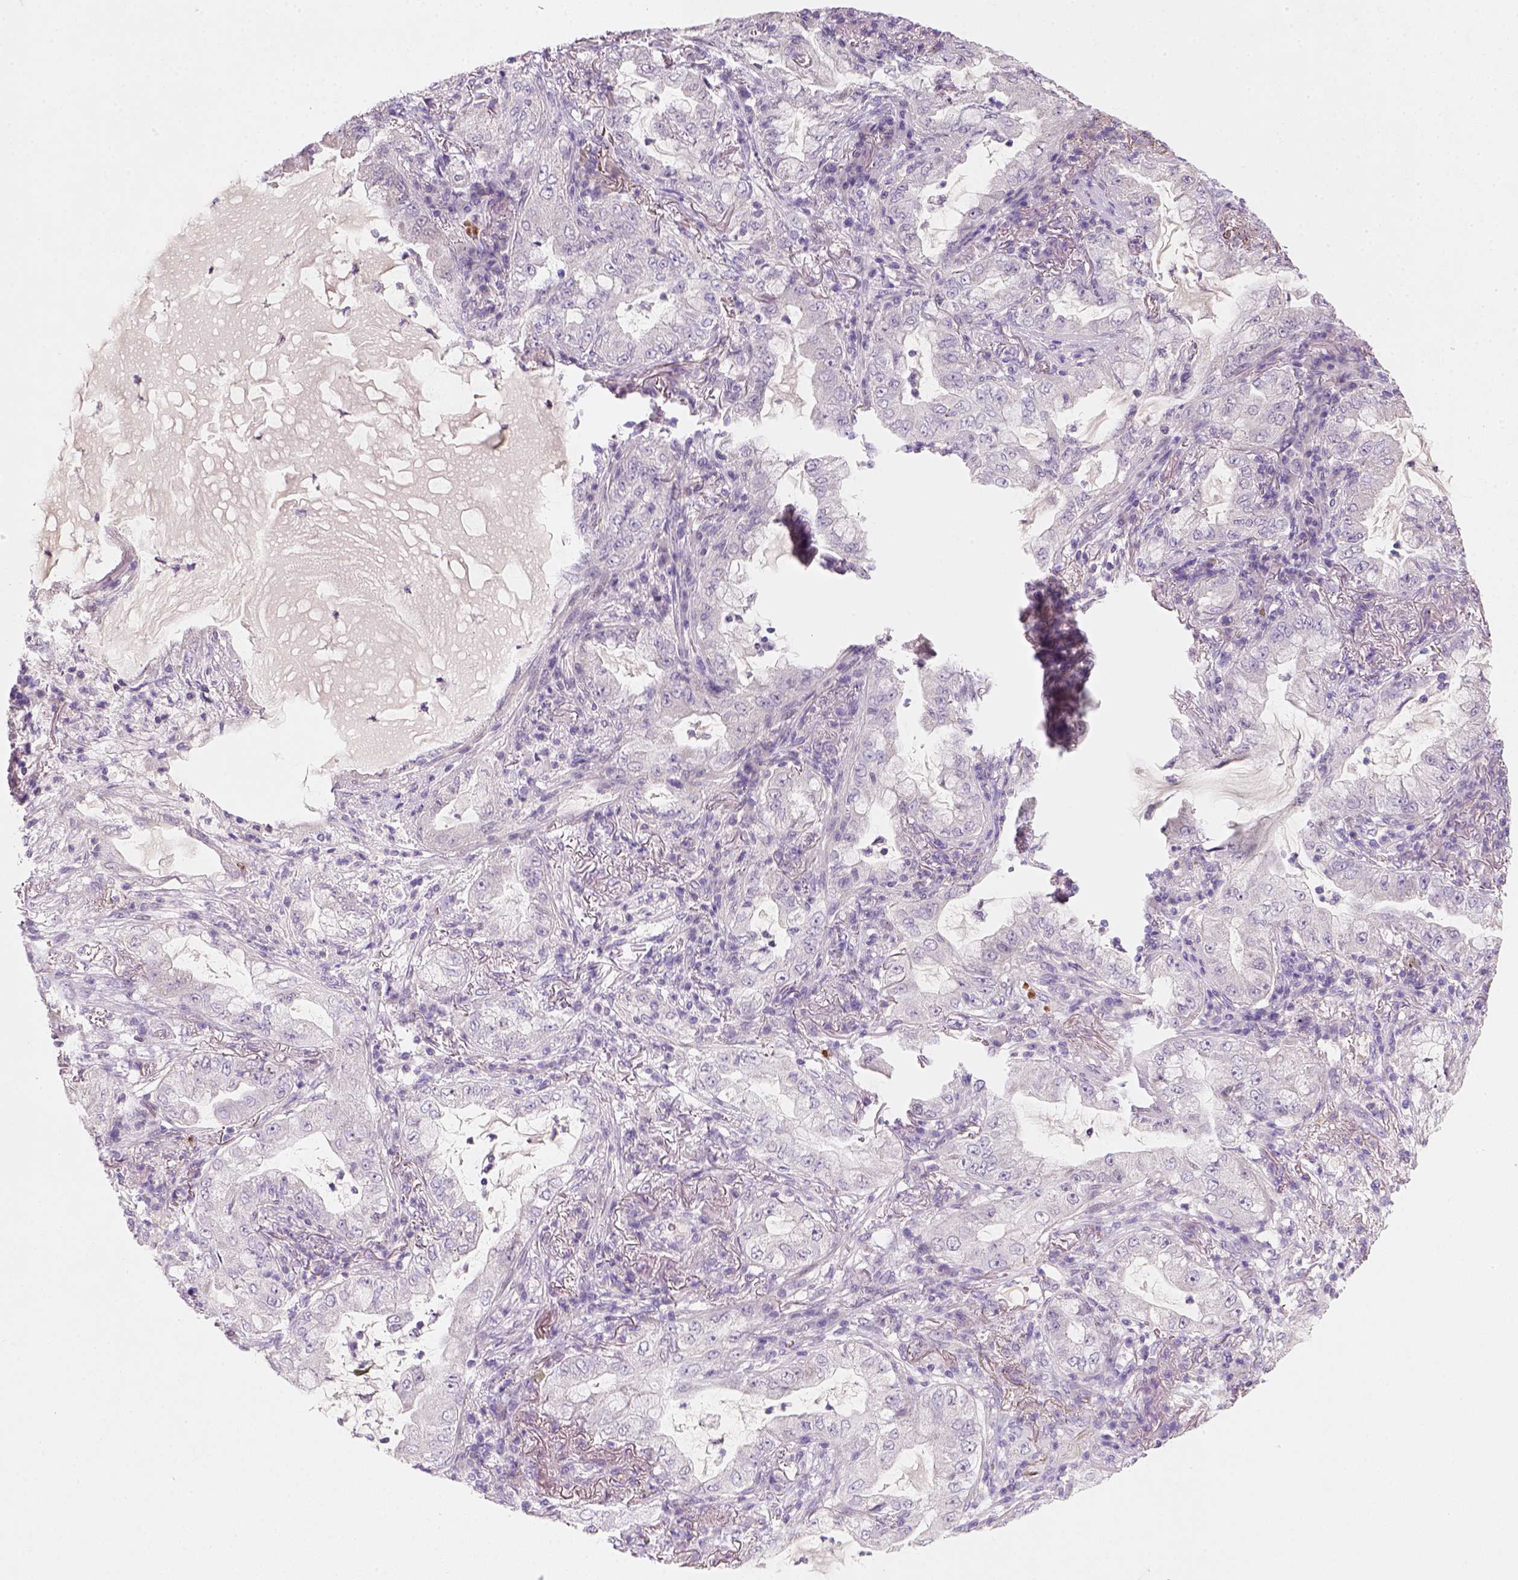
{"staining": {"intensity": "negative", "quantity": "none", "location": "none"}, "tissue": "lung cancer", "cell_type": "Tumor cells", "image_type": "cancer", "snomed": [{"axis": "morphology", "description": "Adenocarcinoma, NOS"}, {"axis": "topography", "description": "Lung"}], "caption": "Micrograph shows no significant protein staining in tumor cells of lung cancer (adenocarcinoma). (Stains: DAB (3,3'-diaminobenzidine) IHC with hematoxylin counter stain, Microscopy: brightfield microscopy at high magnification).", "gene": "ZMAT4", "patient": {"sex": "female", "age": 73}}